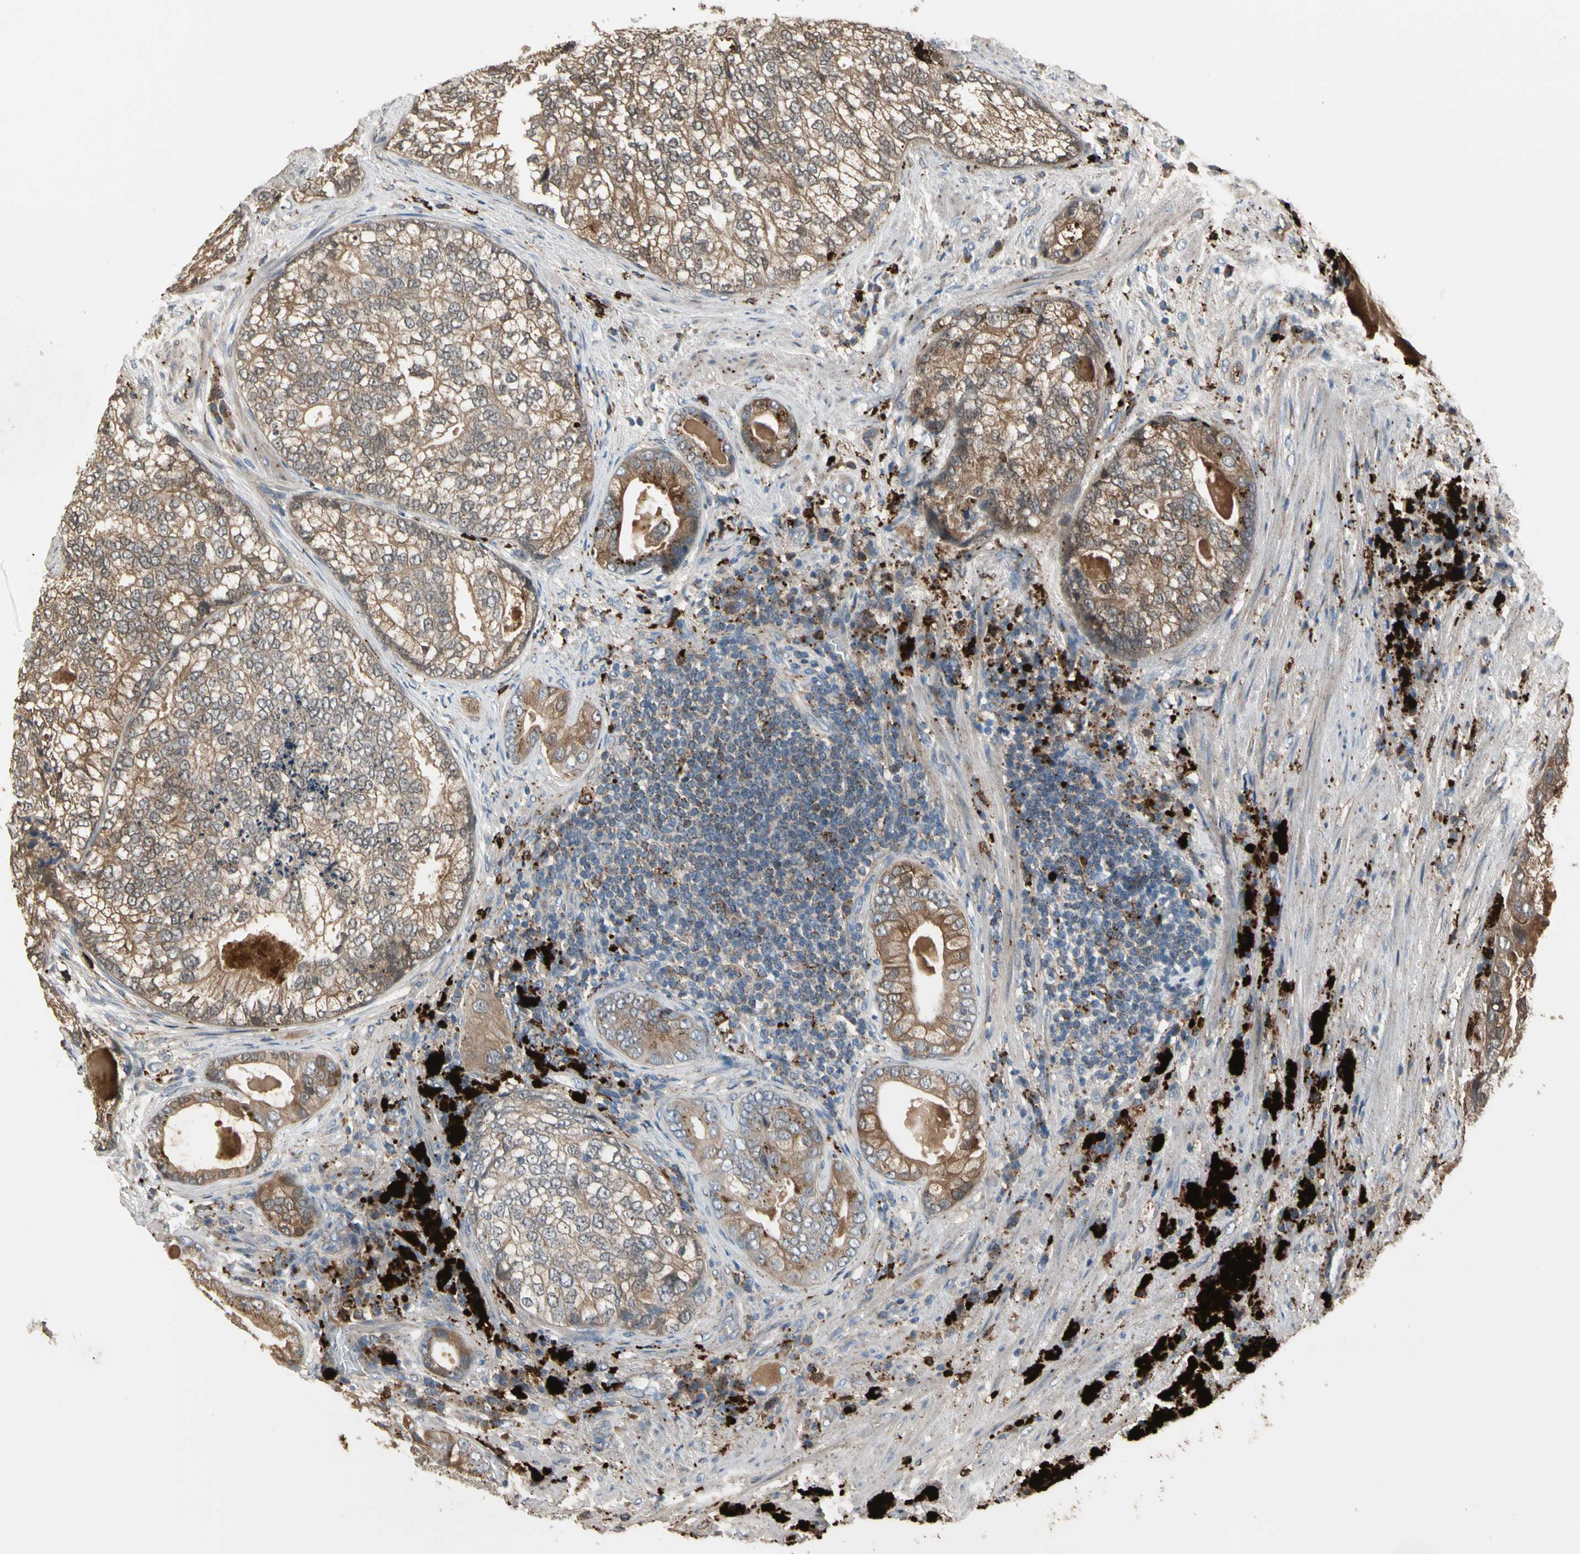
{"staining": {"intensity": "moderate", "quantity": ">75%", "location": "cytoplasmic/membranous"}, "tissue": "prostate cancer", "cell_type": "Tumor cells", "image_type": "cancer", "snomed": [{"axis": "morphology", "description": "Adenocarcinoma, High grade"}, {"axis": "topography", "description": "Prostate"}], "caption": "Prostate cancer stained for a protein reveals moderate cytoplasmic/membranous positivity in tumor cells.", "gene": "GM2A", "patient": {"sex": "male", "age": 66}}